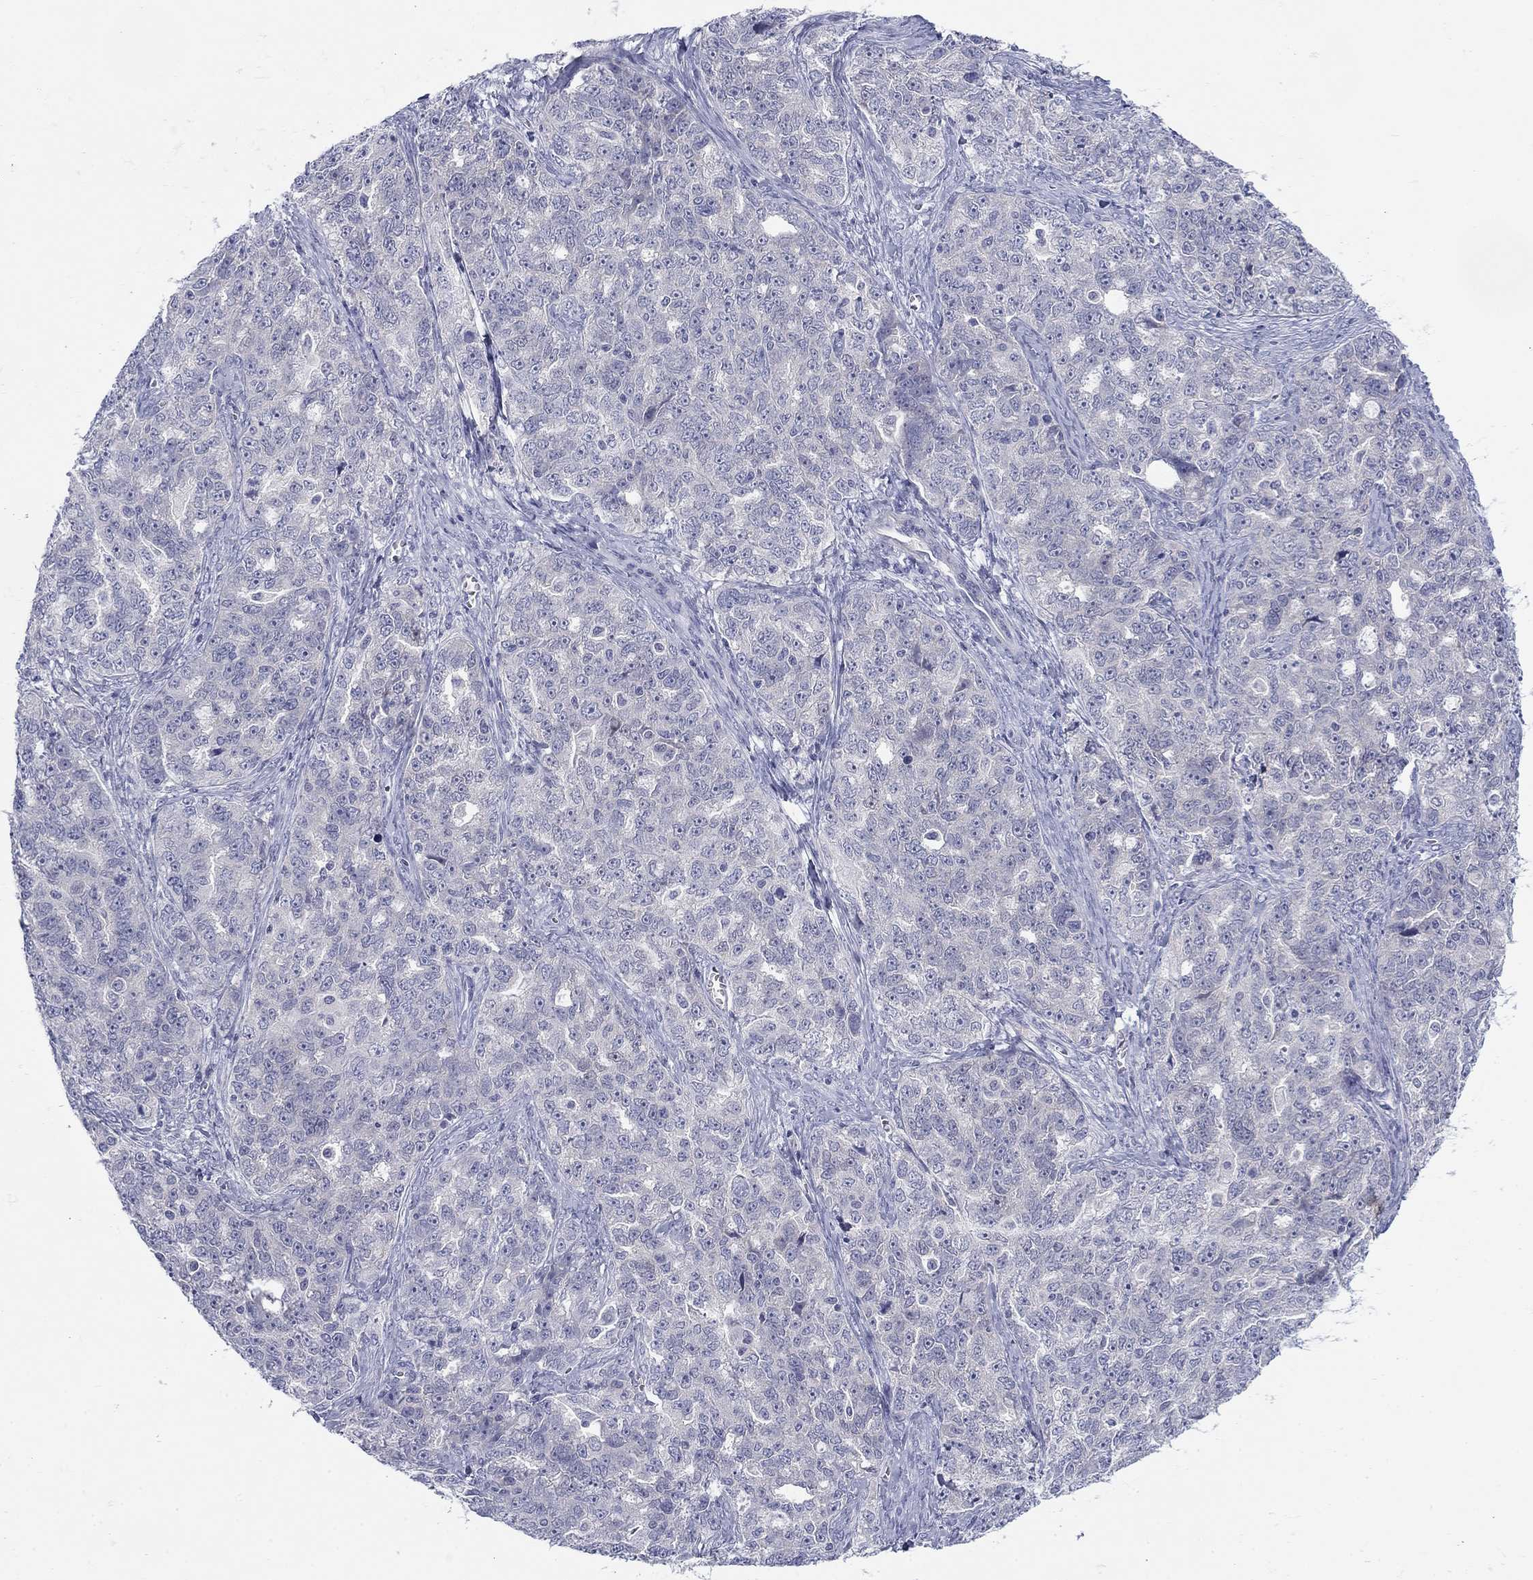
{"staining": {"intensity": "negative", "quantity": "none", "location": "none"}, "tissue": "ovarian cancer", "cell_type": "Tumor cells", "image_type": "cancer", "snomed": [{"axis": "morphology", "description": "Cystadenocarcinoma, serous, NOS"}, {"axis": "topography", "description": "Ovary"}], "caption": "IHC micrograph of neoplastic tissue: human ovarian serous cystadenocarcinoma stained with DAB demonstrates no significant protein positivity in tumor cells.", "gene": "CACNA1A", "patient": {"sex": "female", "age": 51}}